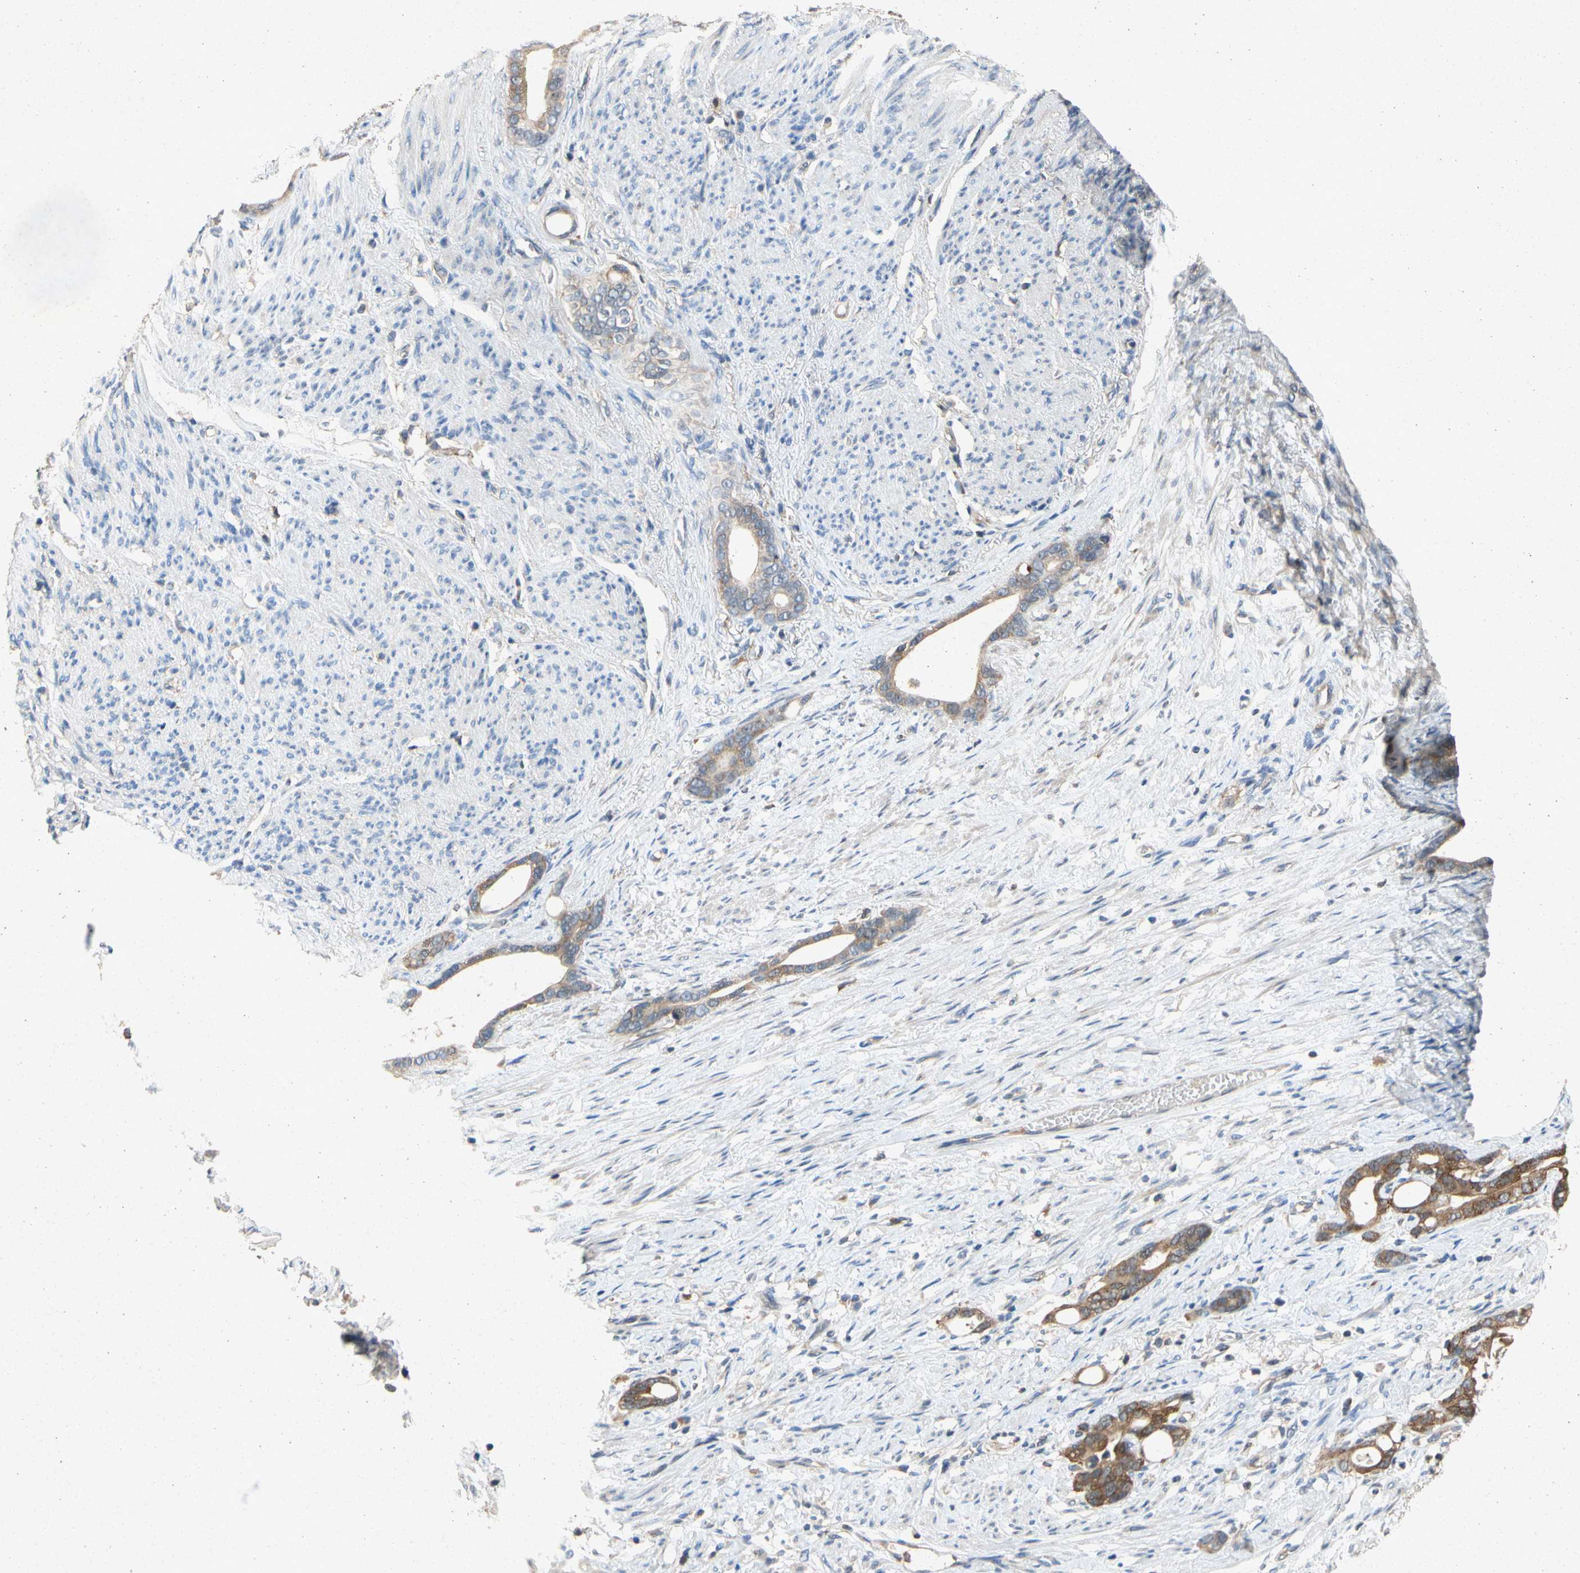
{"staining": {"intensity": "moderate", "quantity": ">75%", "location": "cytoplasmic/membranous"}, "tissue": "stomach cancer", "cell_type": "Tumor cells", "image_type": "cancer", "snomed": [{"axis": "morphology", "description": "Adenocarcinoma, NOS"}, {"axis": "topography", "description": "Stomach"}], "caption": "Stomach adenocarcinoma tissue exhibits moderate cytoplasmic/membranous staining in approximately >75% of tumor cells, visualized by immunohistochemistry.", "gene": "RPS6KA1", "patient": {"sex": "female", "age": 75}}